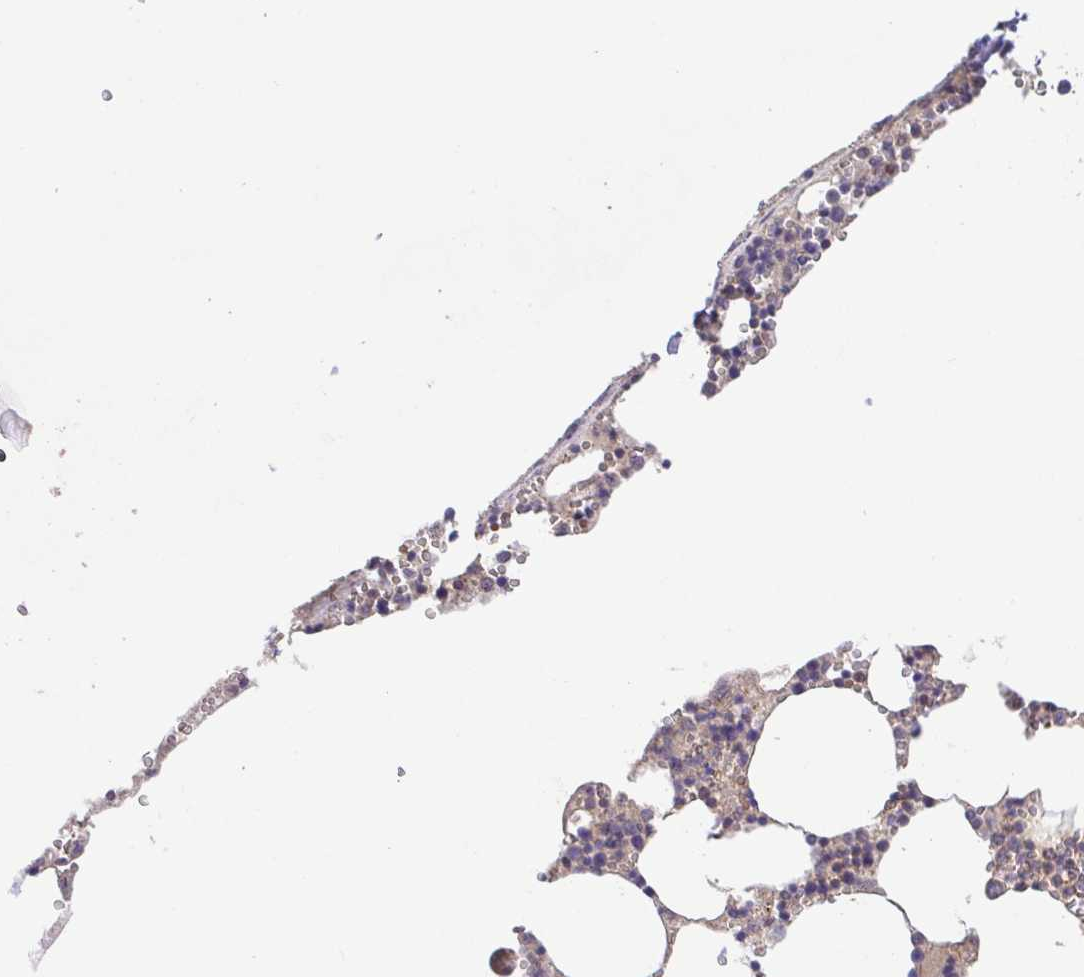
{"staining": {"intensity": "weak", "quantity": "<25%", "location": "cytoplasmic/membranous"}, "tissue": "bone marrow", "cell_type": "Hematopoietic cells", "image_type": "normal", "snomed": [{"axis": "morphology", "description": "Normal tissue, NOS"}, {"axis": "topography", "description": "Bone marrow"}], "caption": "The immunohistochemistry (IHC) micrograph has no significant positivity in hematopoietic cells of bone marrow.", "gene": "IDE", "patient": {"sex": "male", "age": 54}}